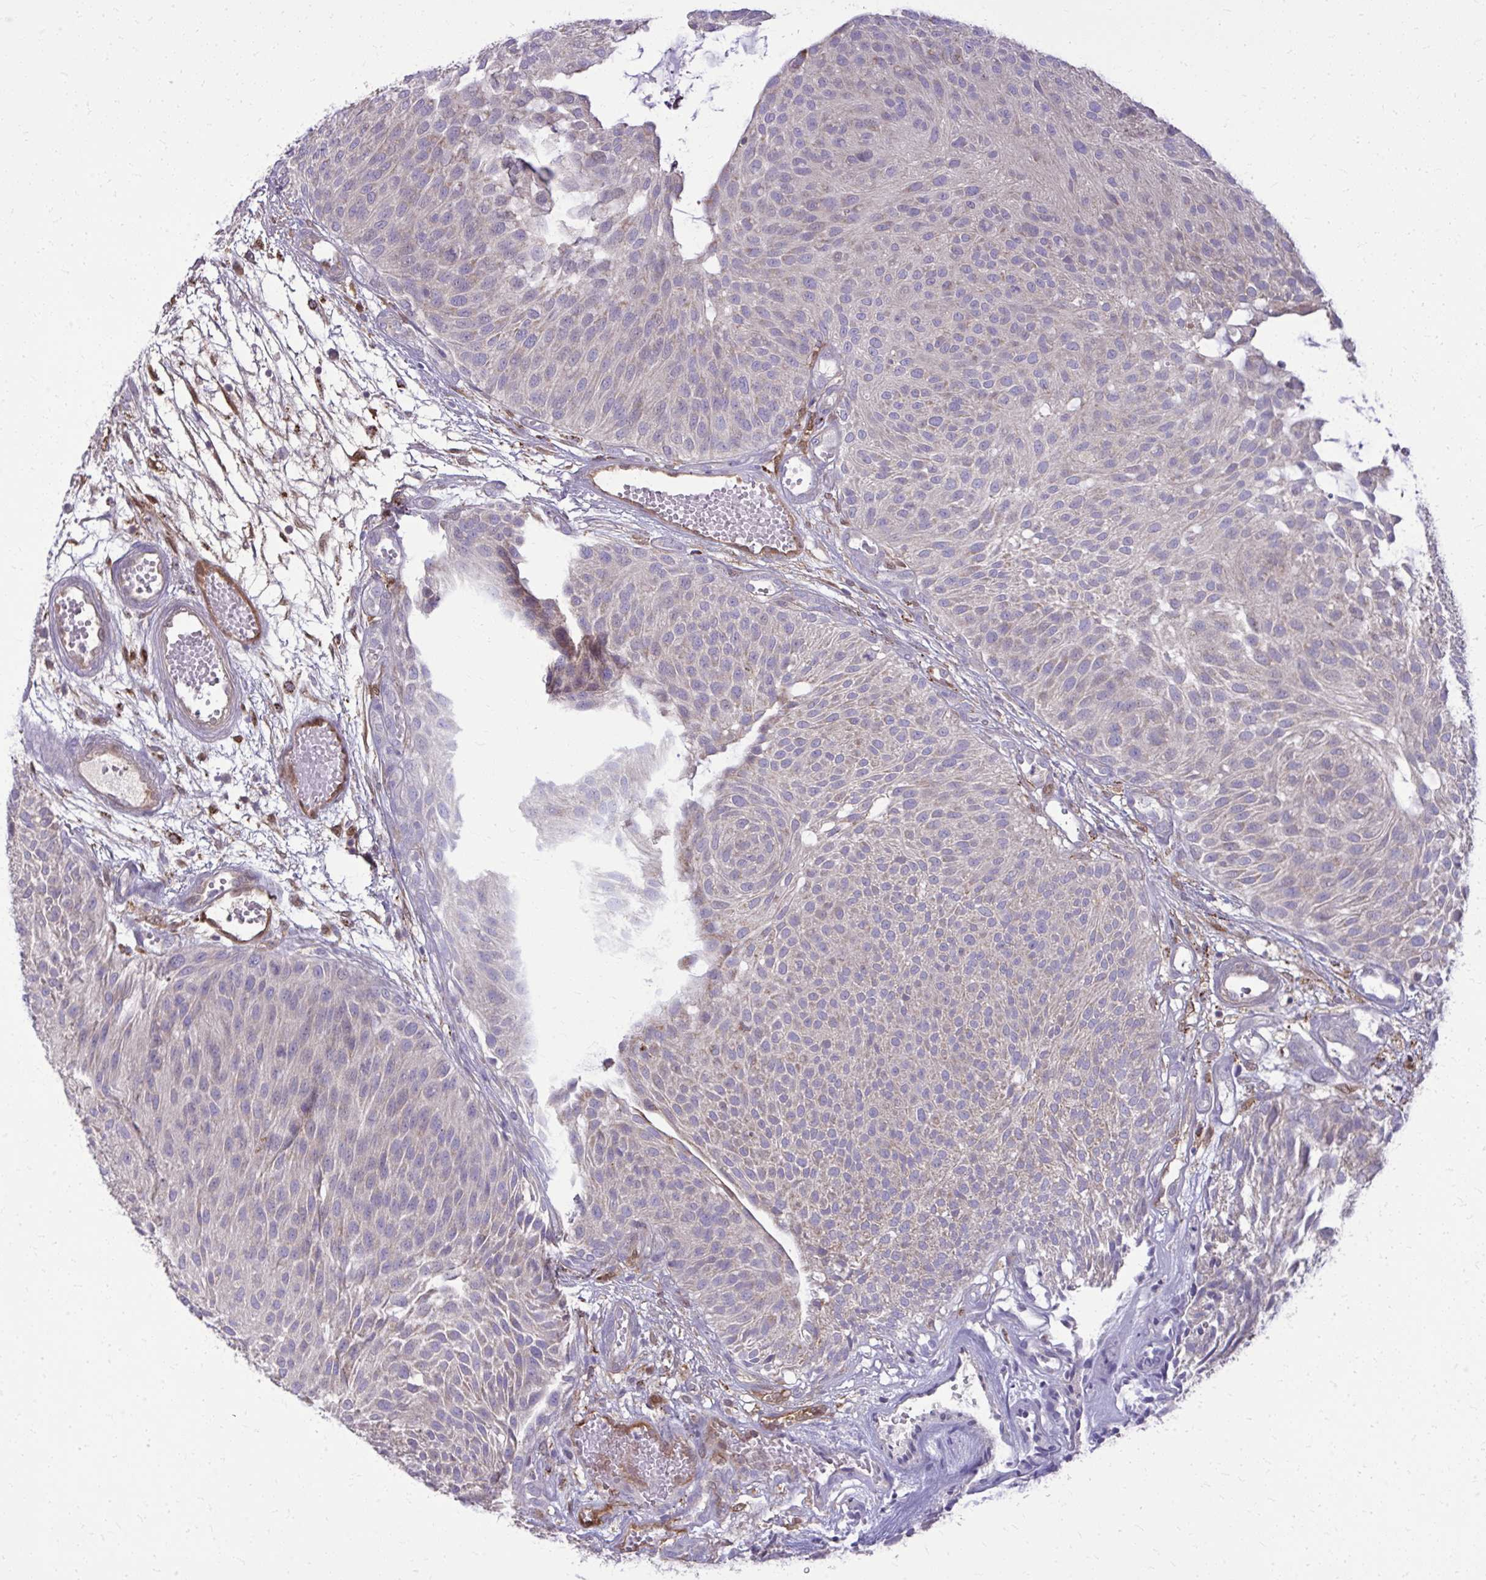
{"staining": {"intensity": "negative", "quantity": "none", "location": "none"}, "tissue": "urothelial cancer", "cell_type": "Tumor cells", "image_type": "cancer", "snomed": [{"axis": "morphology", "description": "Urothelial carcinoma, NOS"}, {"axis": "topography", "description": "Urinary bladder"}], "caption": "IHC image of transitional cell carcinoma stained for a protein (brown), which reveals no staining in tumor cells.", "gene": "NNMT", "patient": {"sex": "male", "age": 84}}